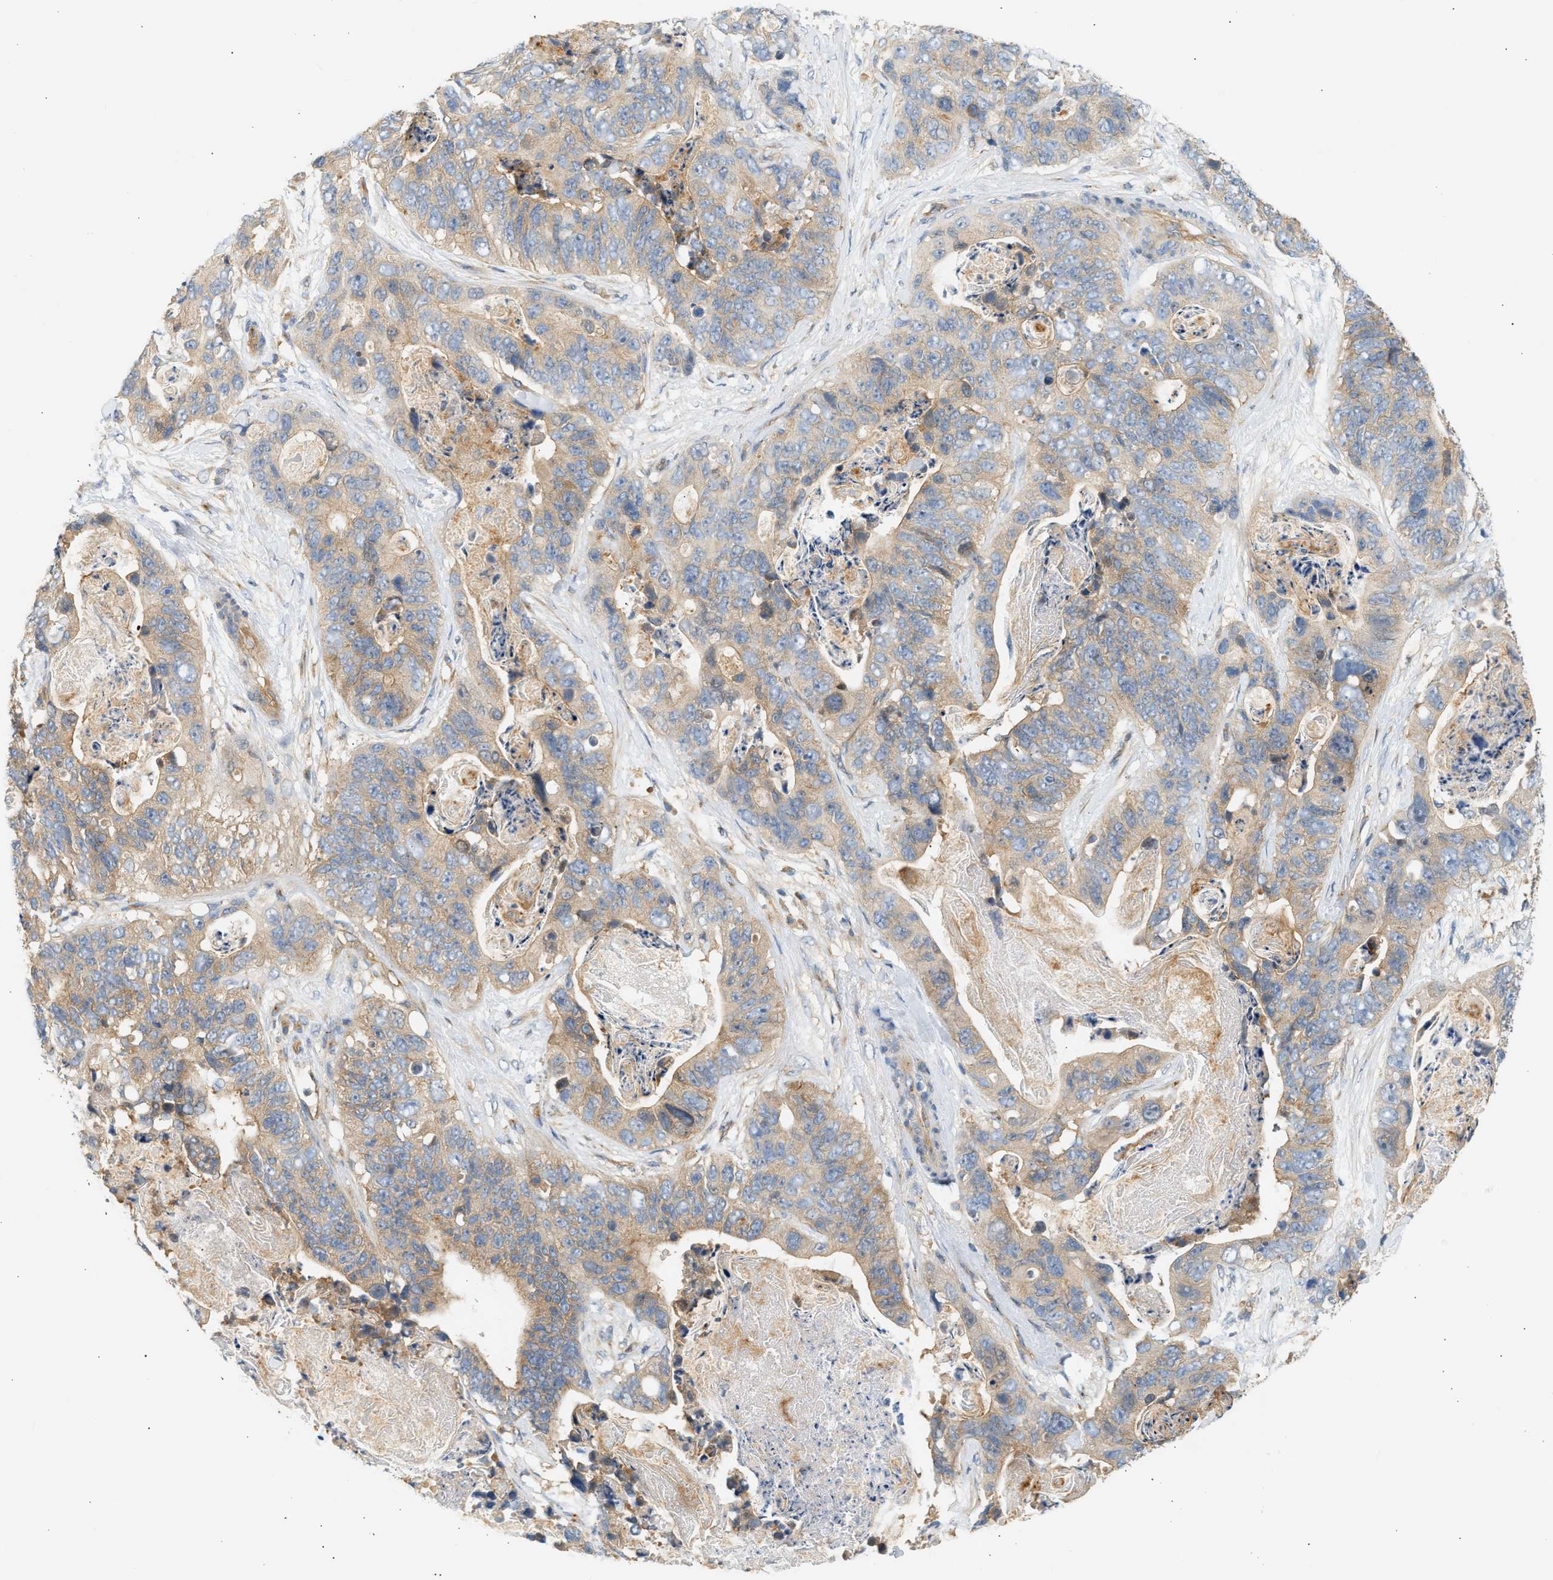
{"staining": {"intensity": "weak", "quantity": ">75%", "location": "cytoplasmic/membranous"}, "tissue": "stomach cancer", "cell_type": "Tumor cells", "image_type": "cancer", "snomed": [{"axis": "morphology", "description": "Adenocarcinoma, NOS"}, {"axis": "topography", "description": "Stomach"}], "caption": "Adenocarcinoma (stomach) stained with immunohistochemistry (IHC) demonstrates weak cytoplasmic/membranous positivity in approximately >75% of tumor cells. The staining is performed using DAB (3,3'-diaminobenzidine) brown chromogen to label protein expression. The nuclei are counter-stained blue using hematoxylin.", "gene": "PAFAH1B1", "patient": {"sex": "female", "age": 89}}